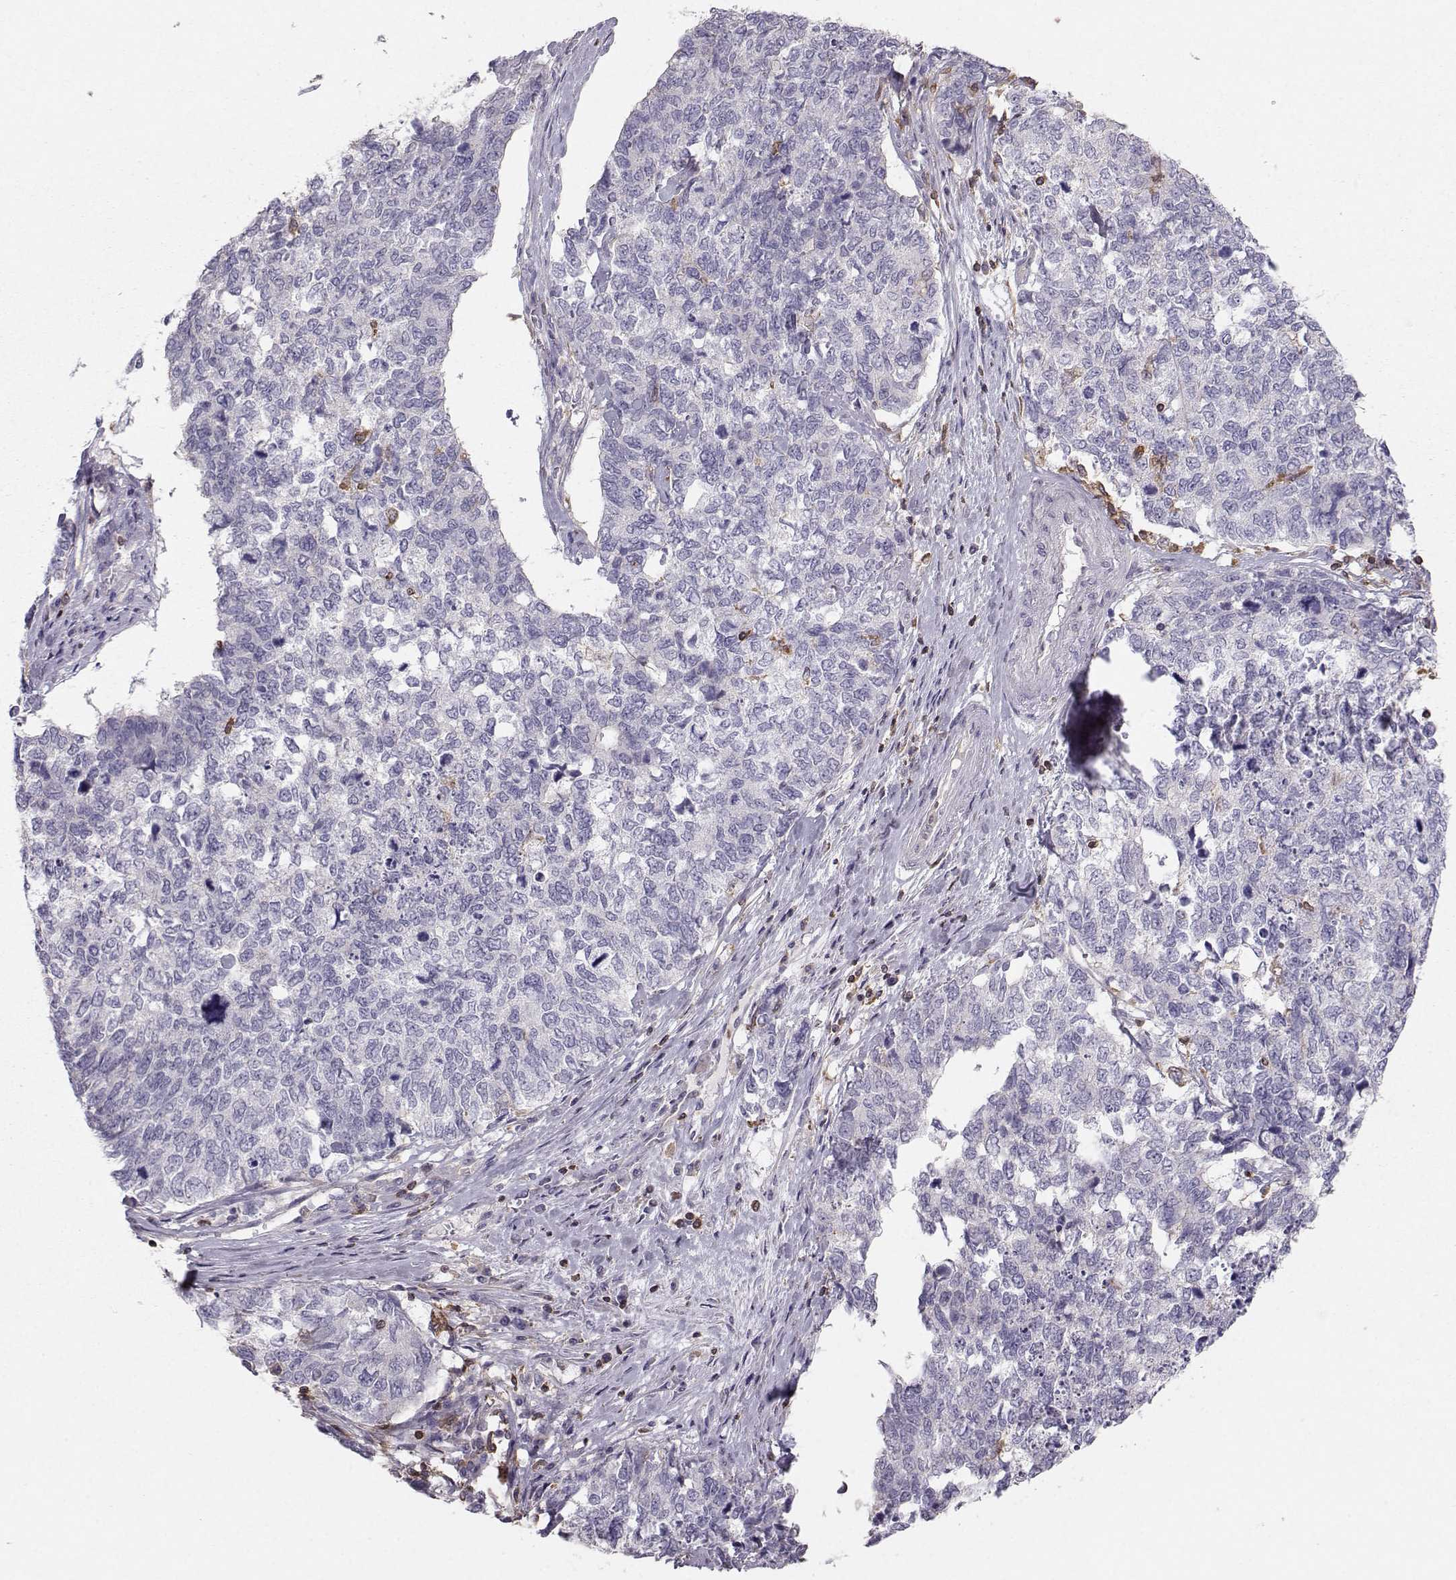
{"staining": {"intensity": "negative", "quantity": "none", "location": "none"}, "tissue": "cervical cancer", "cell_type": "Tumor cells", "image_type": "cancer", "snomed": [{"axis": "morphology", "description": "Squamous cell carcinoma, NOS"}, {"axis": "topography", "description": "Cervix"}], "caption": "An immunohistochemistry histopathology image of cervical squamous cell carcinoma is shown. There is no staining in tumor cells of cervical squamous cell carcinoma. (DAB IHC with hematoxylin counter stain).", "gene": "ZBTB32", "patient": {"sex": "female", "age": 63}}